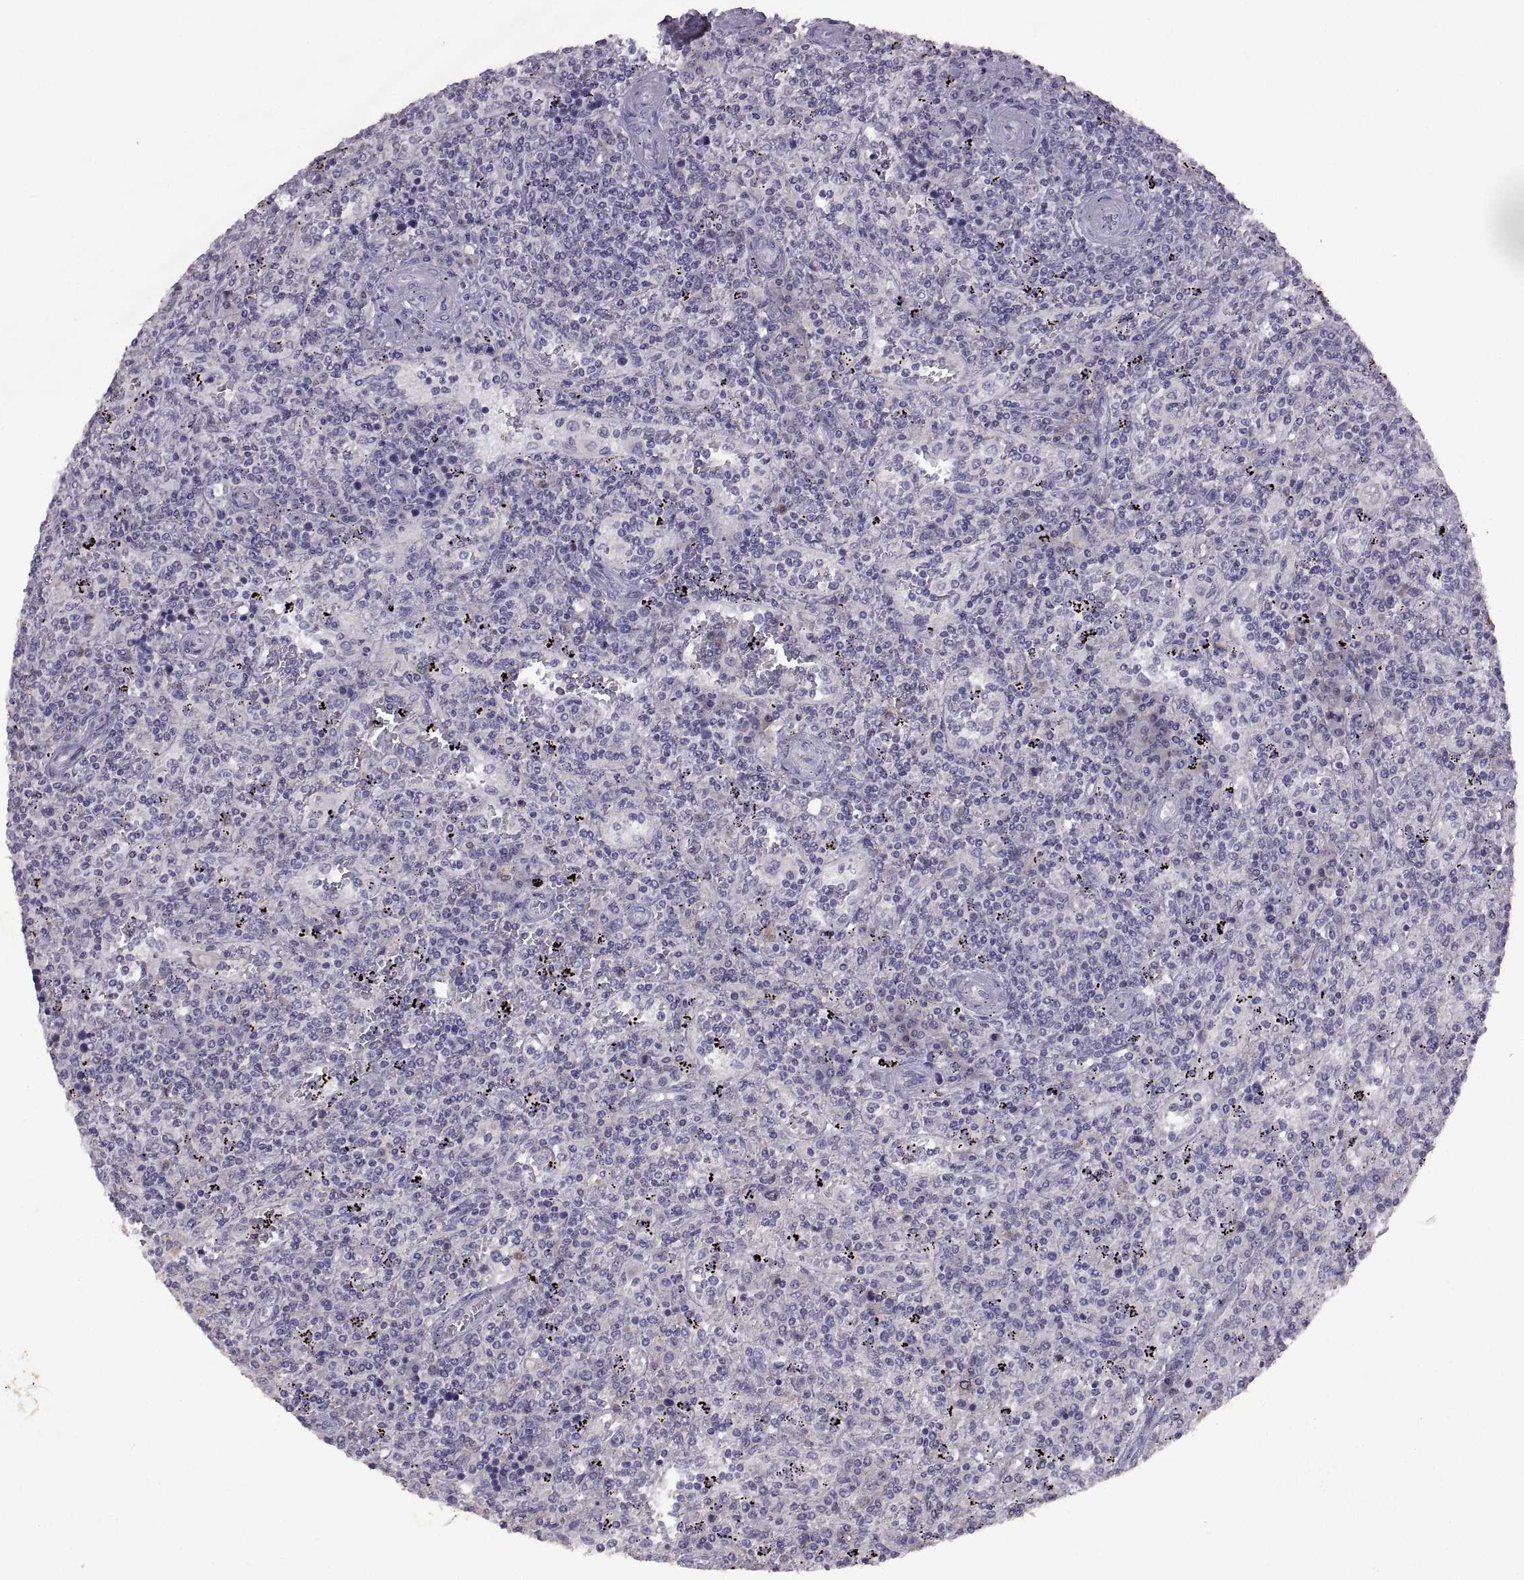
{"staining": {"intensity": "negative", "quantity": "none", "location": "none"}, "tissue": "lymphoma", "cell_type": "Tumor cells", "image_type": "cancer", "snomed": [{"axis": "morphology", "description": "Malignant lymphoma, non-Hodgkin's type, Low grade"}, {"axis": "topography", "description": "Spleen"}], "caption": "This is an immunohistochemistry image of low-grade malignant lymphoma, non-Hodgkin's type. There is no expression in tumor cells.", "gene": "DEFB136", "patient": {"sex": "male", "age": 62}}